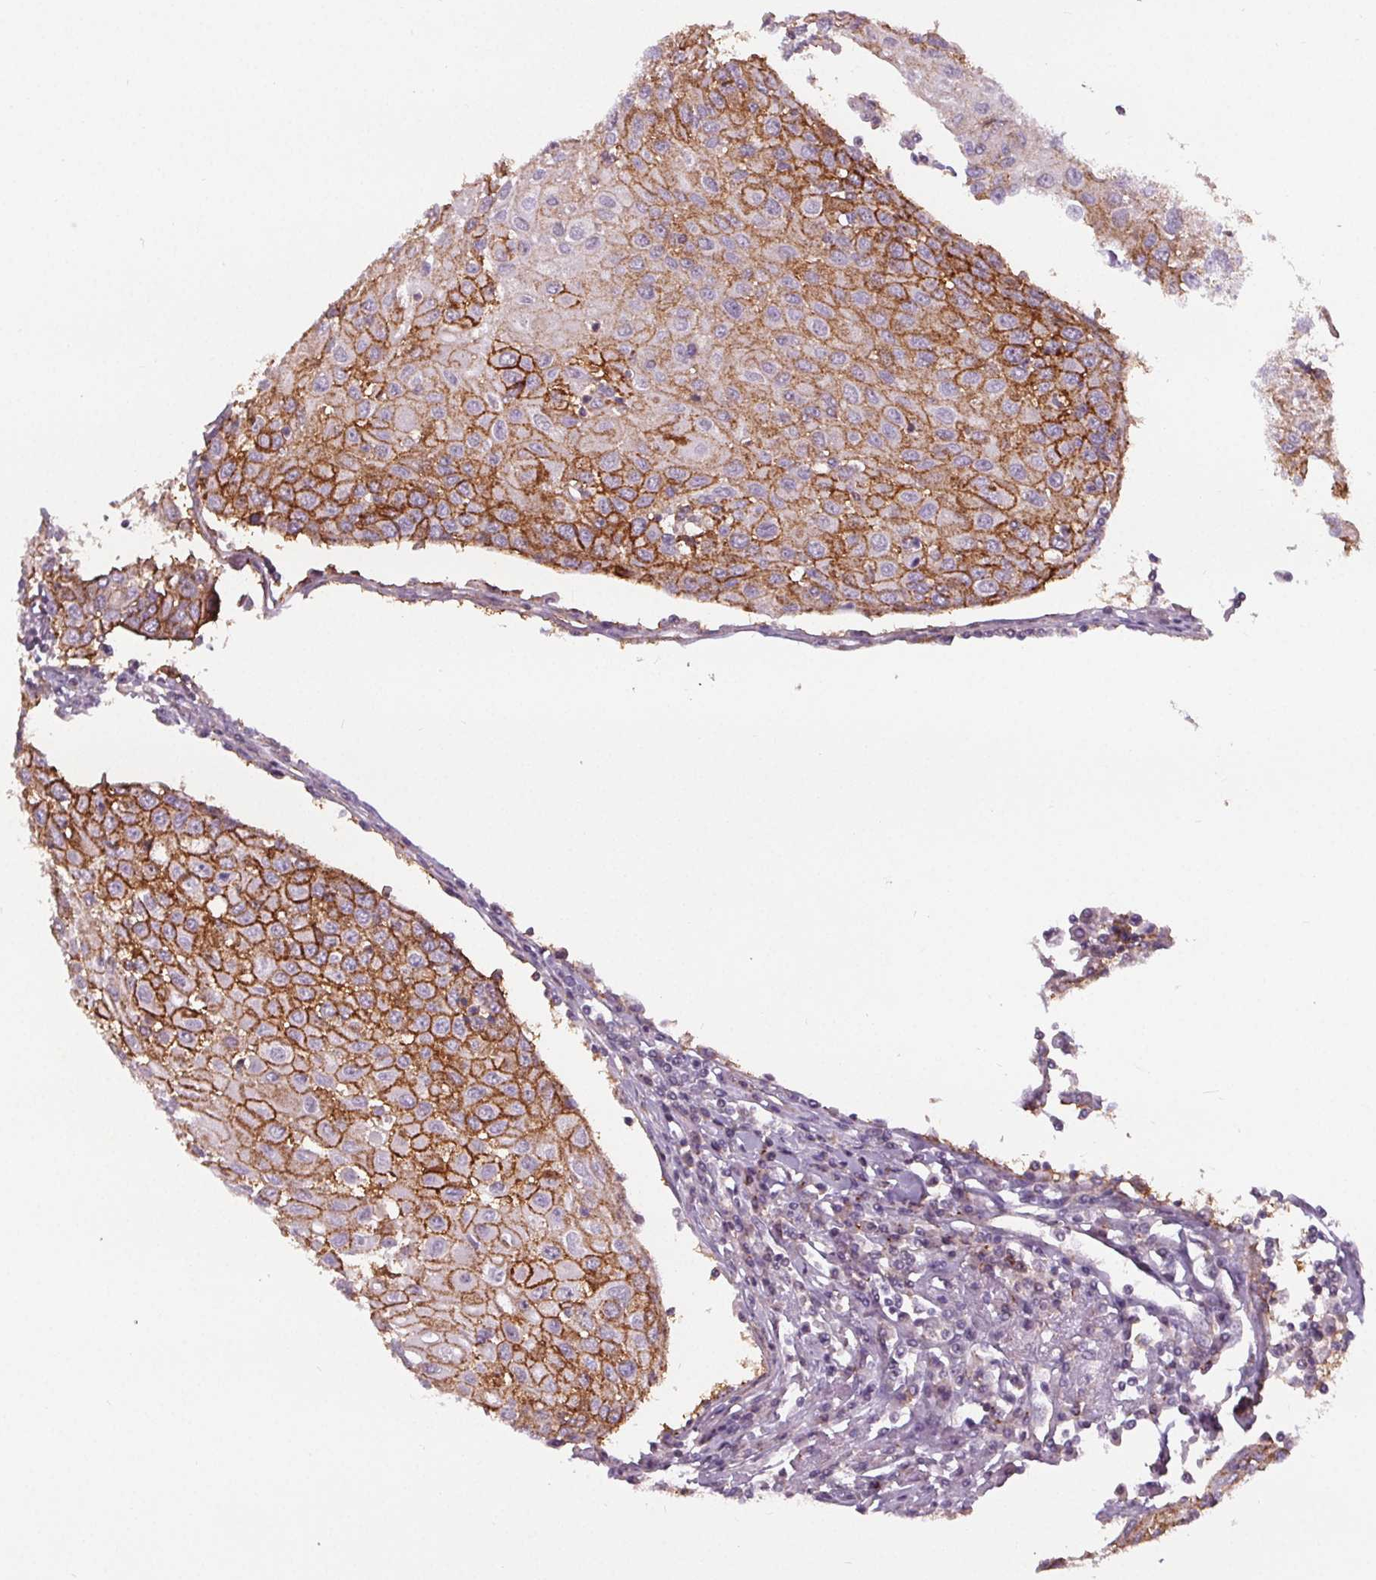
{"staining": {"intensity": "moderate", "quantity": ">75%", "location": "cytoplasmic/membranous"}, "tissue": "urothelial cancer", "cell_type": "Tumor cells", "image_type": "cancer", "snomed": [{"axis": "morphology", "description": "Urothelial carcinoma, High grade"}, {"axis": "topography", "description": "Urinary bladder"}], "caption": "Immunohistochemical staining of human urothelial carcinoma (high-grade) displays medium levels of moderate cytoplasmic/membranous expression in approximately >75% of tumor cells. Using DAB (brown) and hematoxylin (blue) stains, captured at high magnification using brightfield microscopy.", "gene": "ATP1A1", "patient": {"sex": "female", "age": 85}}